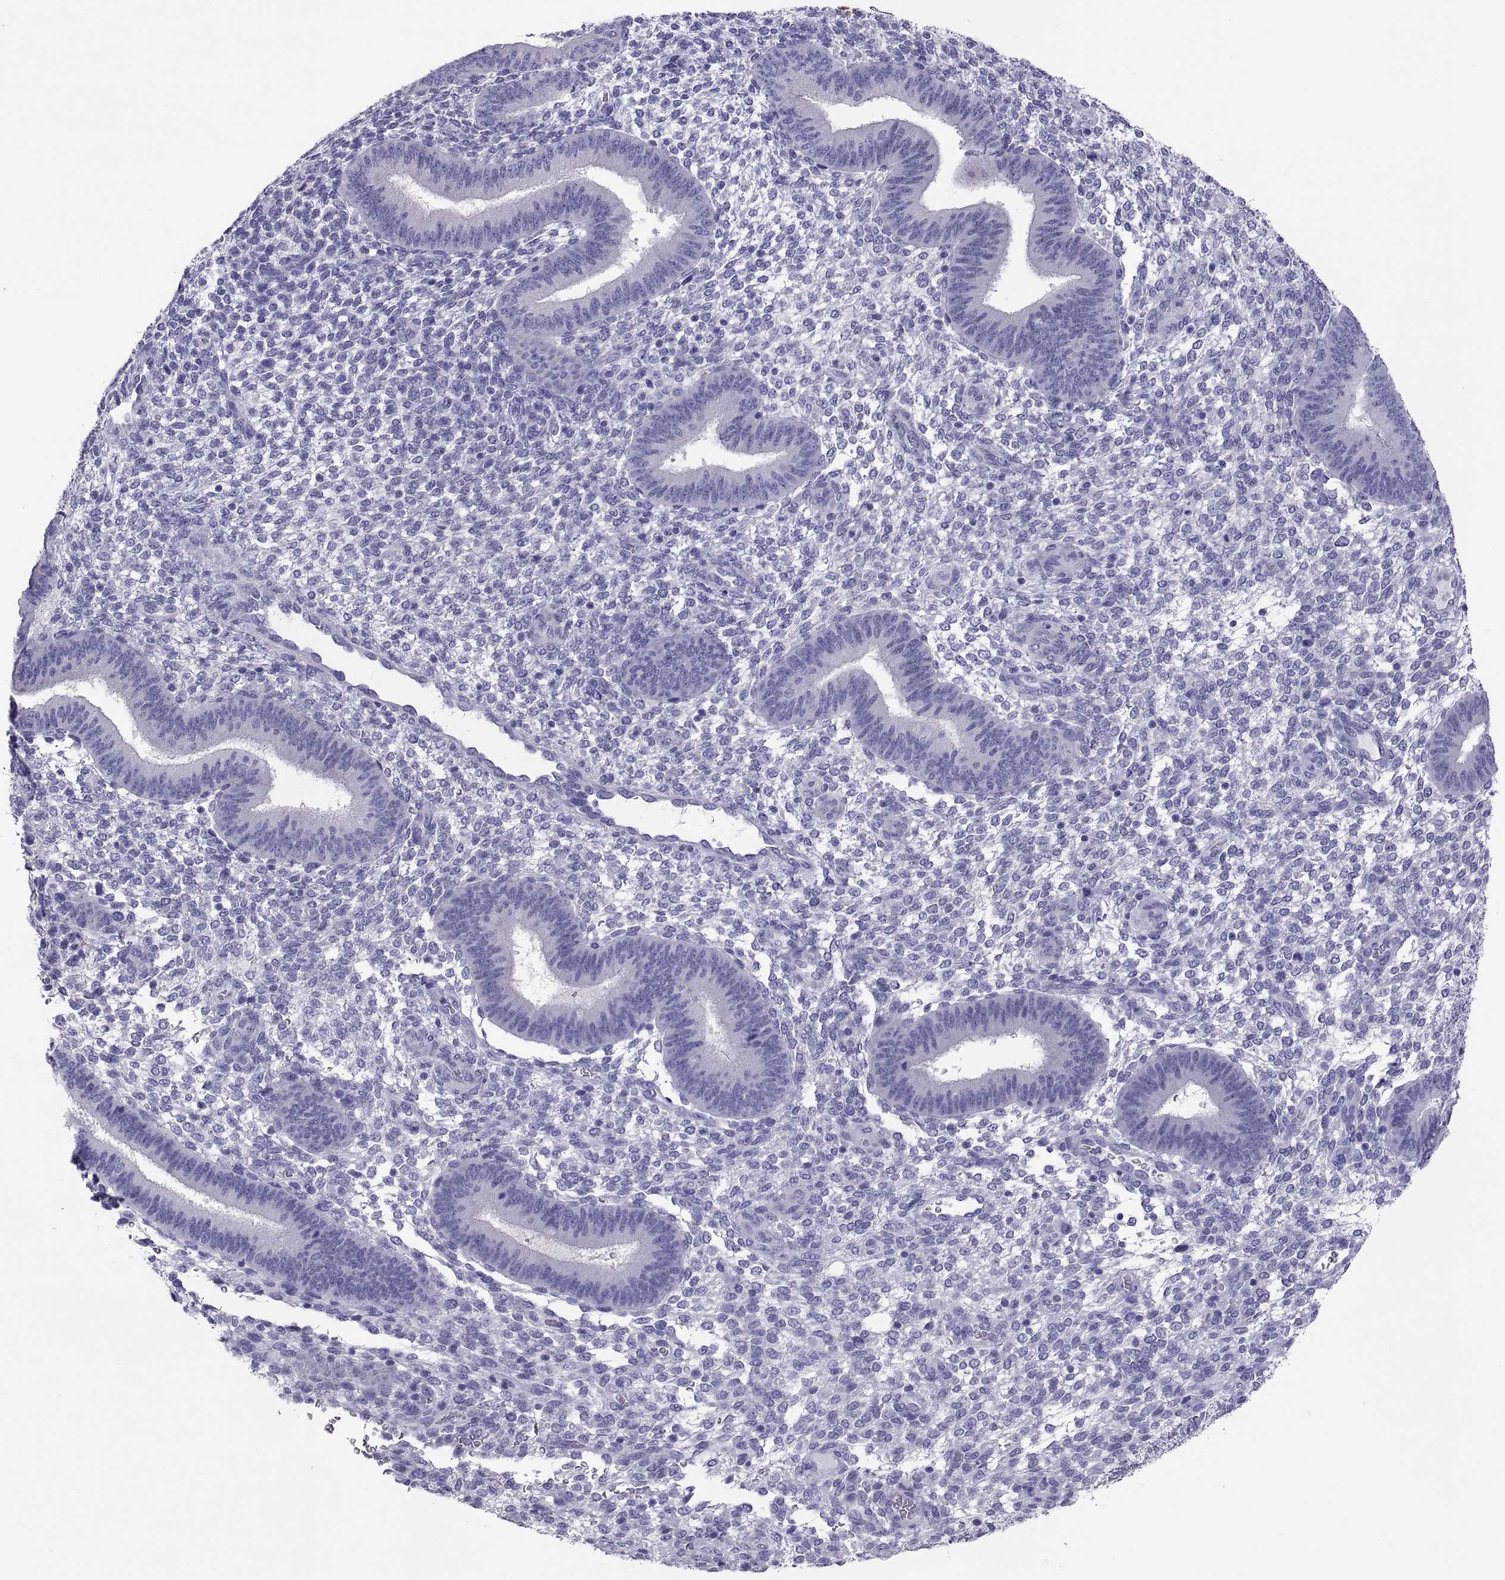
{"staining": {"intensity": "negative", "quantity": "none", "location": "none"}, "tissue": "endometrium", "cell_type": "Cells in endometrial stroma", "image_type": "normal", "snomed": [{"axis": "morphology", "description": "Normal tissue, NOS"}, {"axis": "topography", "description": "Endometrium"}], "caption": "Endometrium was stained to show a protein in brown. There is no significant expression in cells in endometrial stroma. (Brightfield microscopy of DAB IHC at high magnification).", "gene": "BSPH1", "patient": {"sex": "female", "age": 39}}